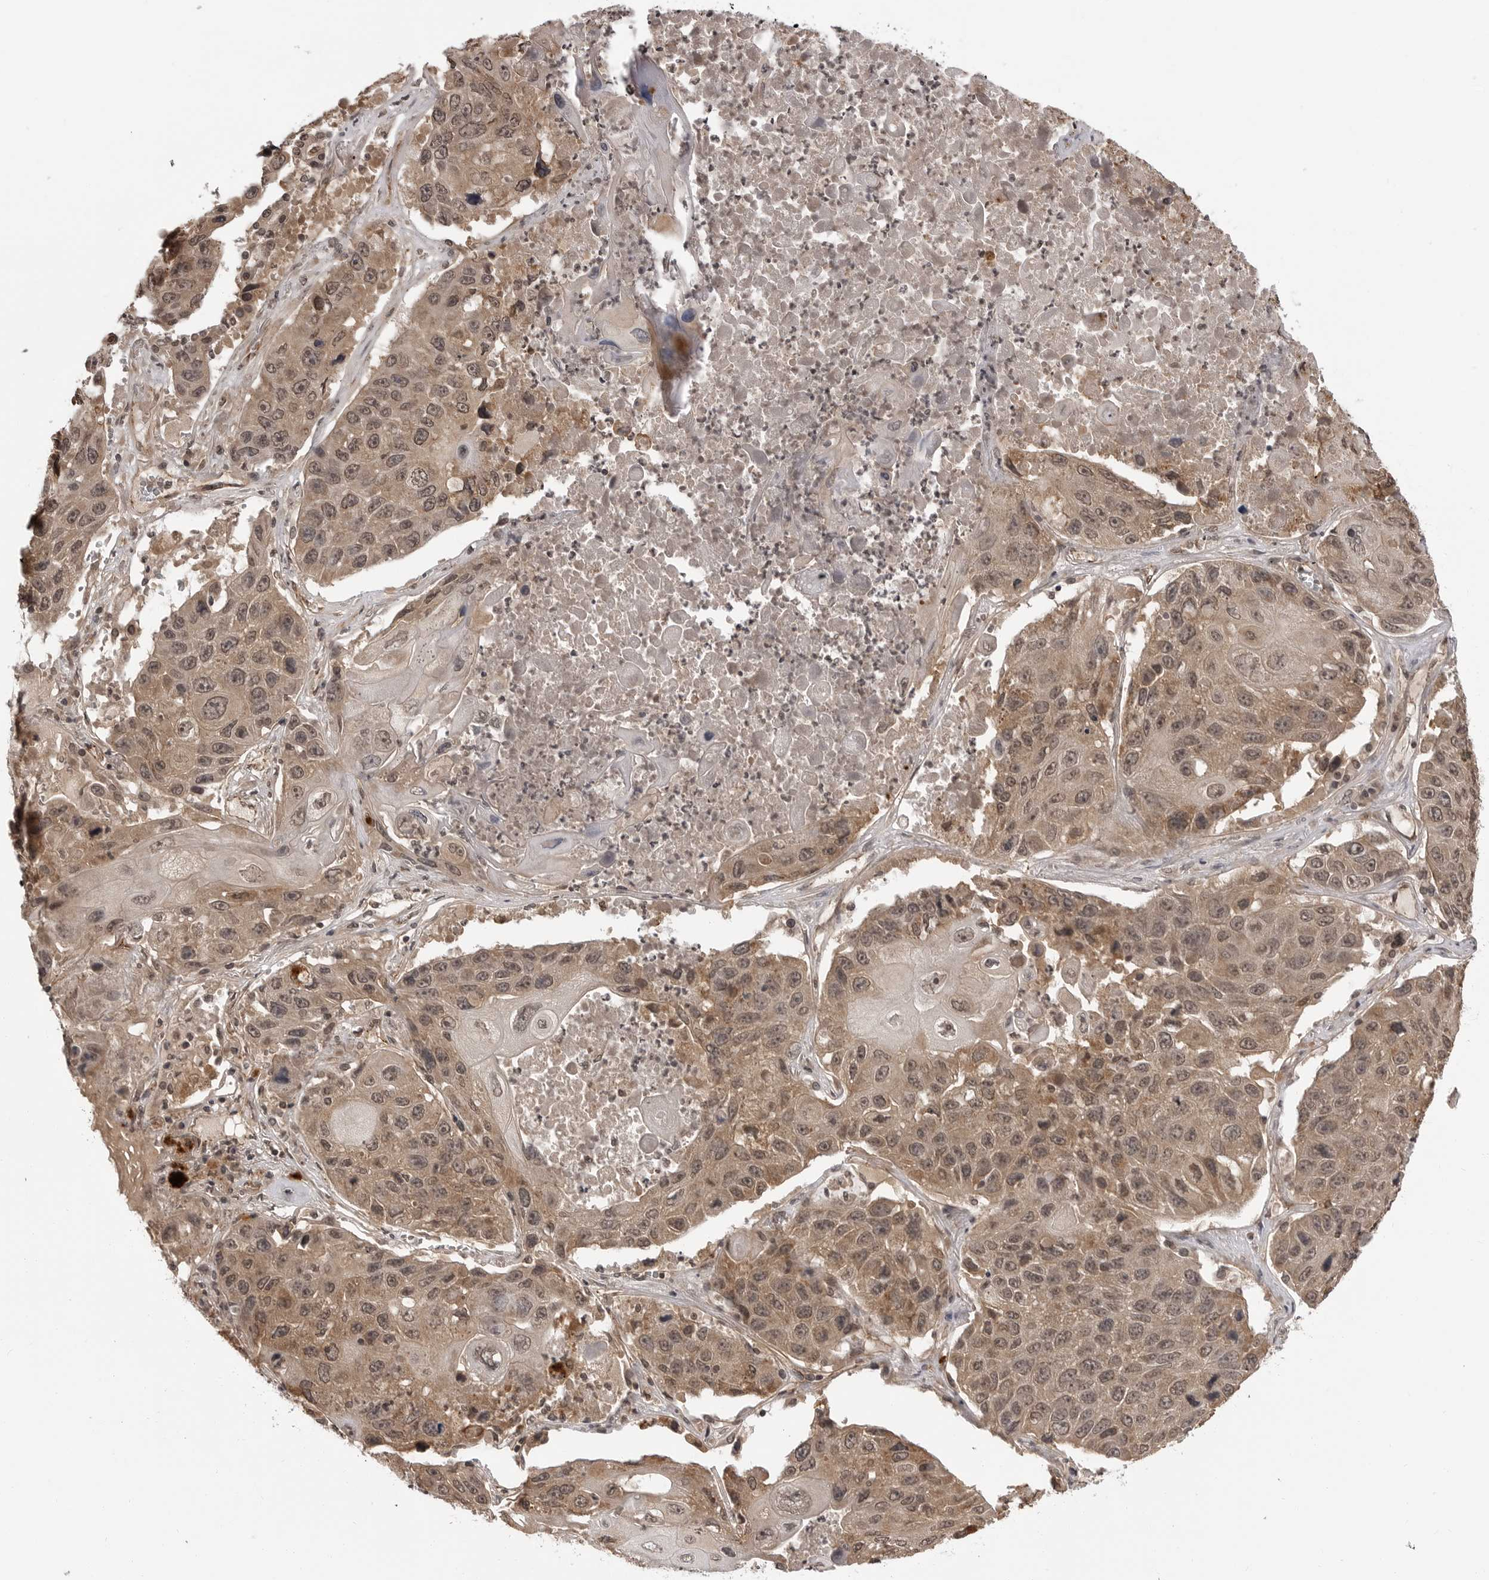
{"staining": {"intensity": "moderate", "quantity": ">75%", "location": "cytoplasmic/membranous,nuclear"}, "tissue": "lung cancer", "cell_type": "Tumor cells", "image_type": "cancer", "snomed": [{"axis": "morphology", "description": "Squamous cell carcinoma, NOS"}, {"axis": "topography", "description": "Lung"}], "caption": "The micrograph shows staining of squamous cell carcinoma (lung), revealing moderate cytoplasmic/membranous and nuclear protein staining (brown color) within tumor cells.", "gene": "IL24", "patient": {"sex": "male", "age": 61}}